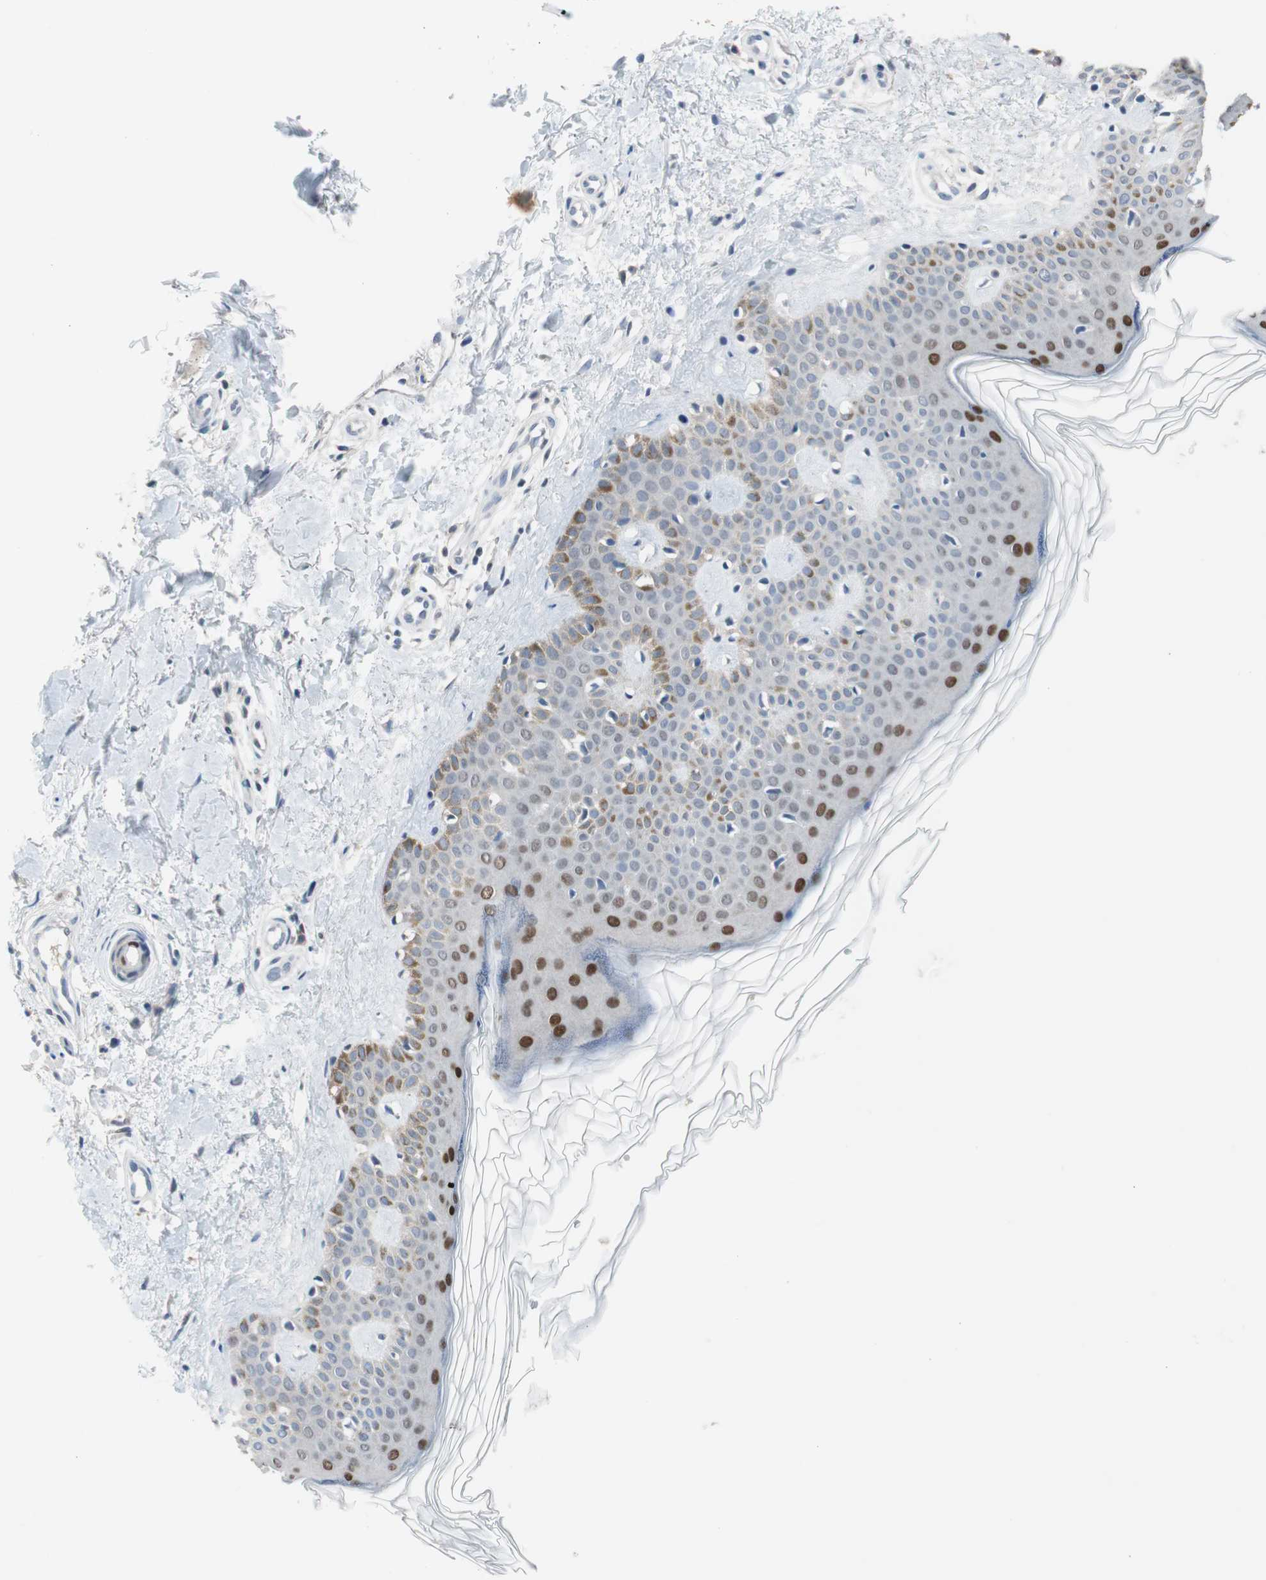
{"staining": {"intensity": "negative", "quantity": "none", "location": "none"}, "tissue": "skin", "cell_type": "Fibroblasts", "image_type": "normal", "snomed": [{"axis": "morphology", "description": "Normal tissue, NOS"}, {"axis": "topography", "description": "Skin"}], "caption": "This is an IHC photomicrograph of normal skin. There is no staining in fibroblasts.", "gene": "GRHL1", "patient": {"sex": "male", "age": 67}}